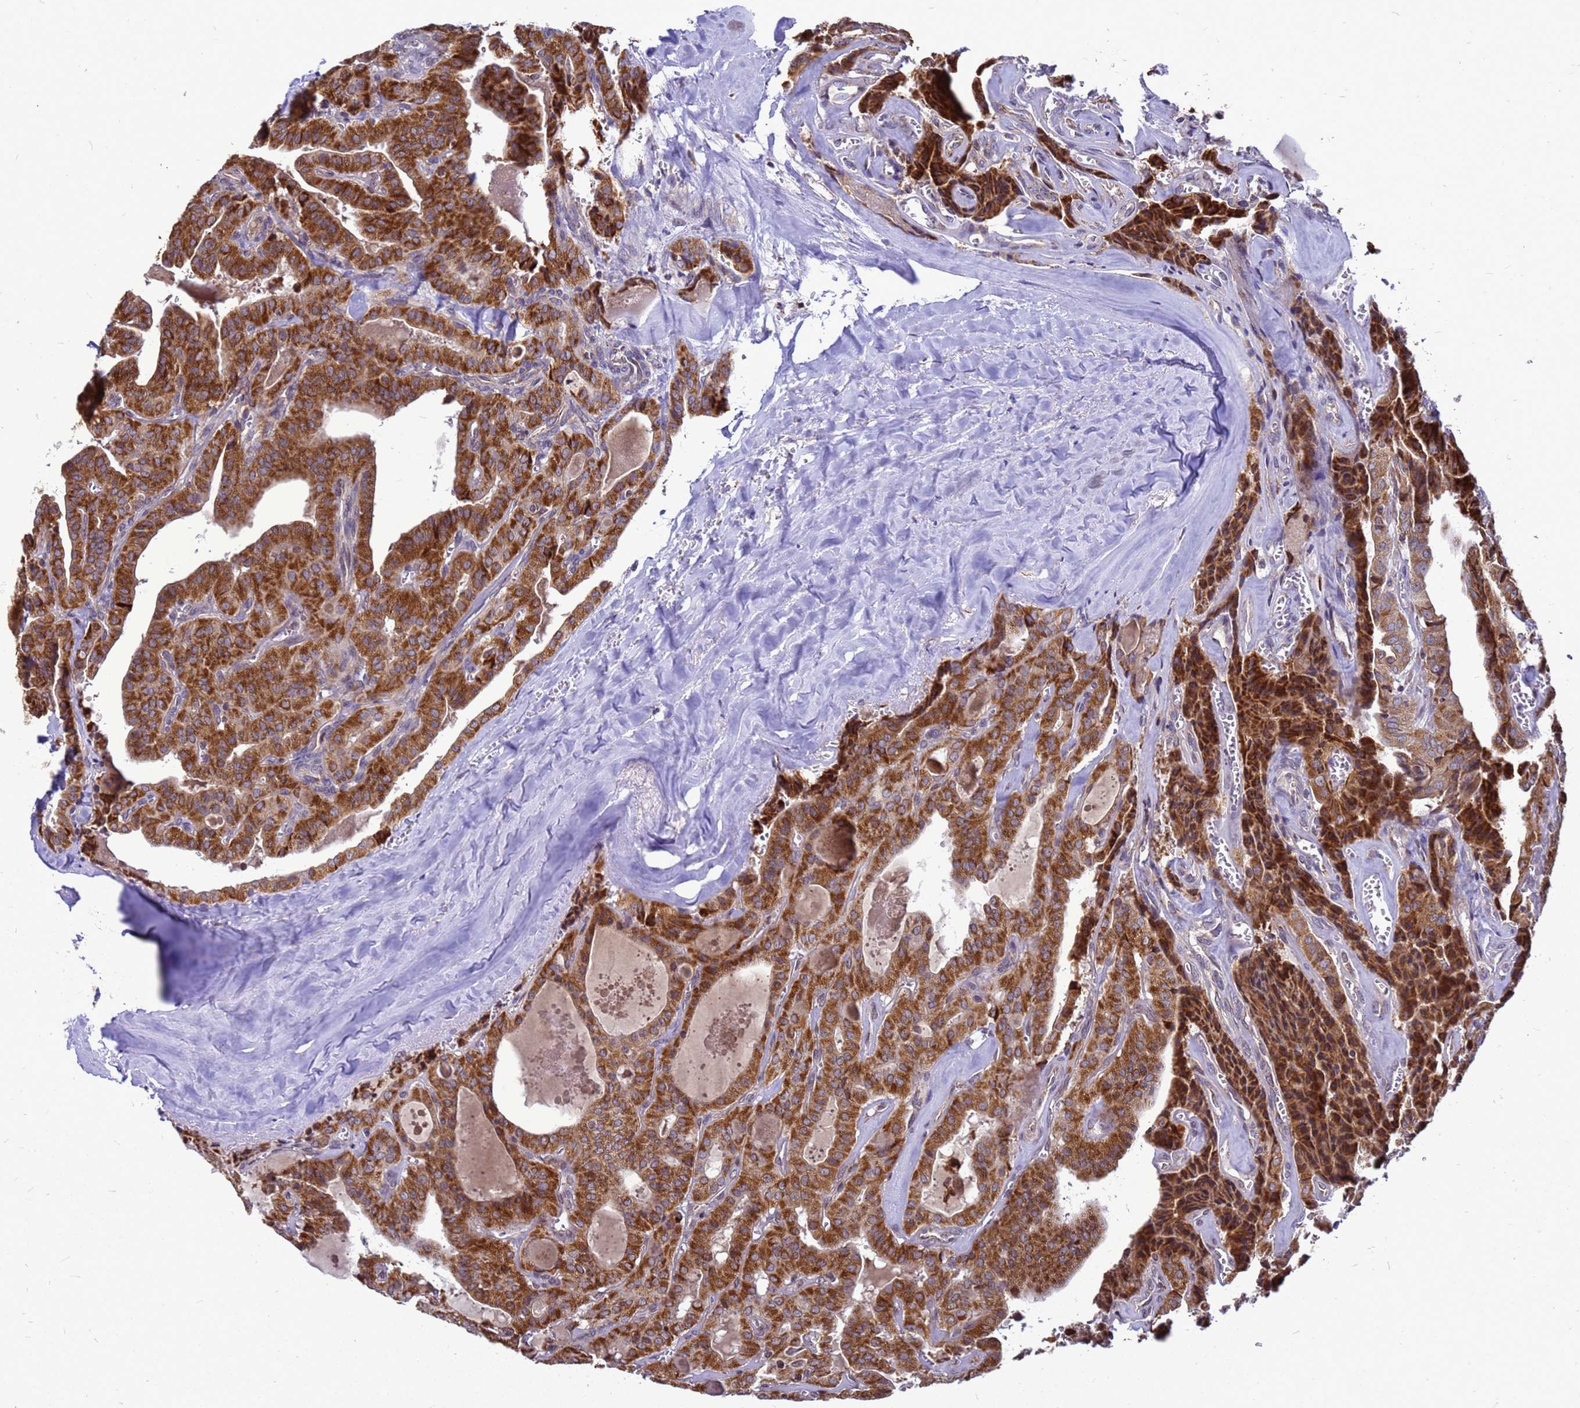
{"staining": {"intensity": "moderate", "quantity": ">75%", "location": "cytoplasmic/membranous"}, "tissue": "thyroid cancer", "cell_type": "Tumor cells", "image_type": "cancer", "snomed": [{"axis": "morphology", "description": "Papillary adenocarcinoma, NOS"}, {"axis": "topography", "description": "Thyroid gland"}], "caption": "Brown immunohistochemical staining in human thyroid cancer (papillary adenocarcinoma) reveals moderate cytoplasmic/membranous positivity in about >75% of tumor cells.", "gene": "CMC4", "patient": {"sex": "male", "age": 52}}